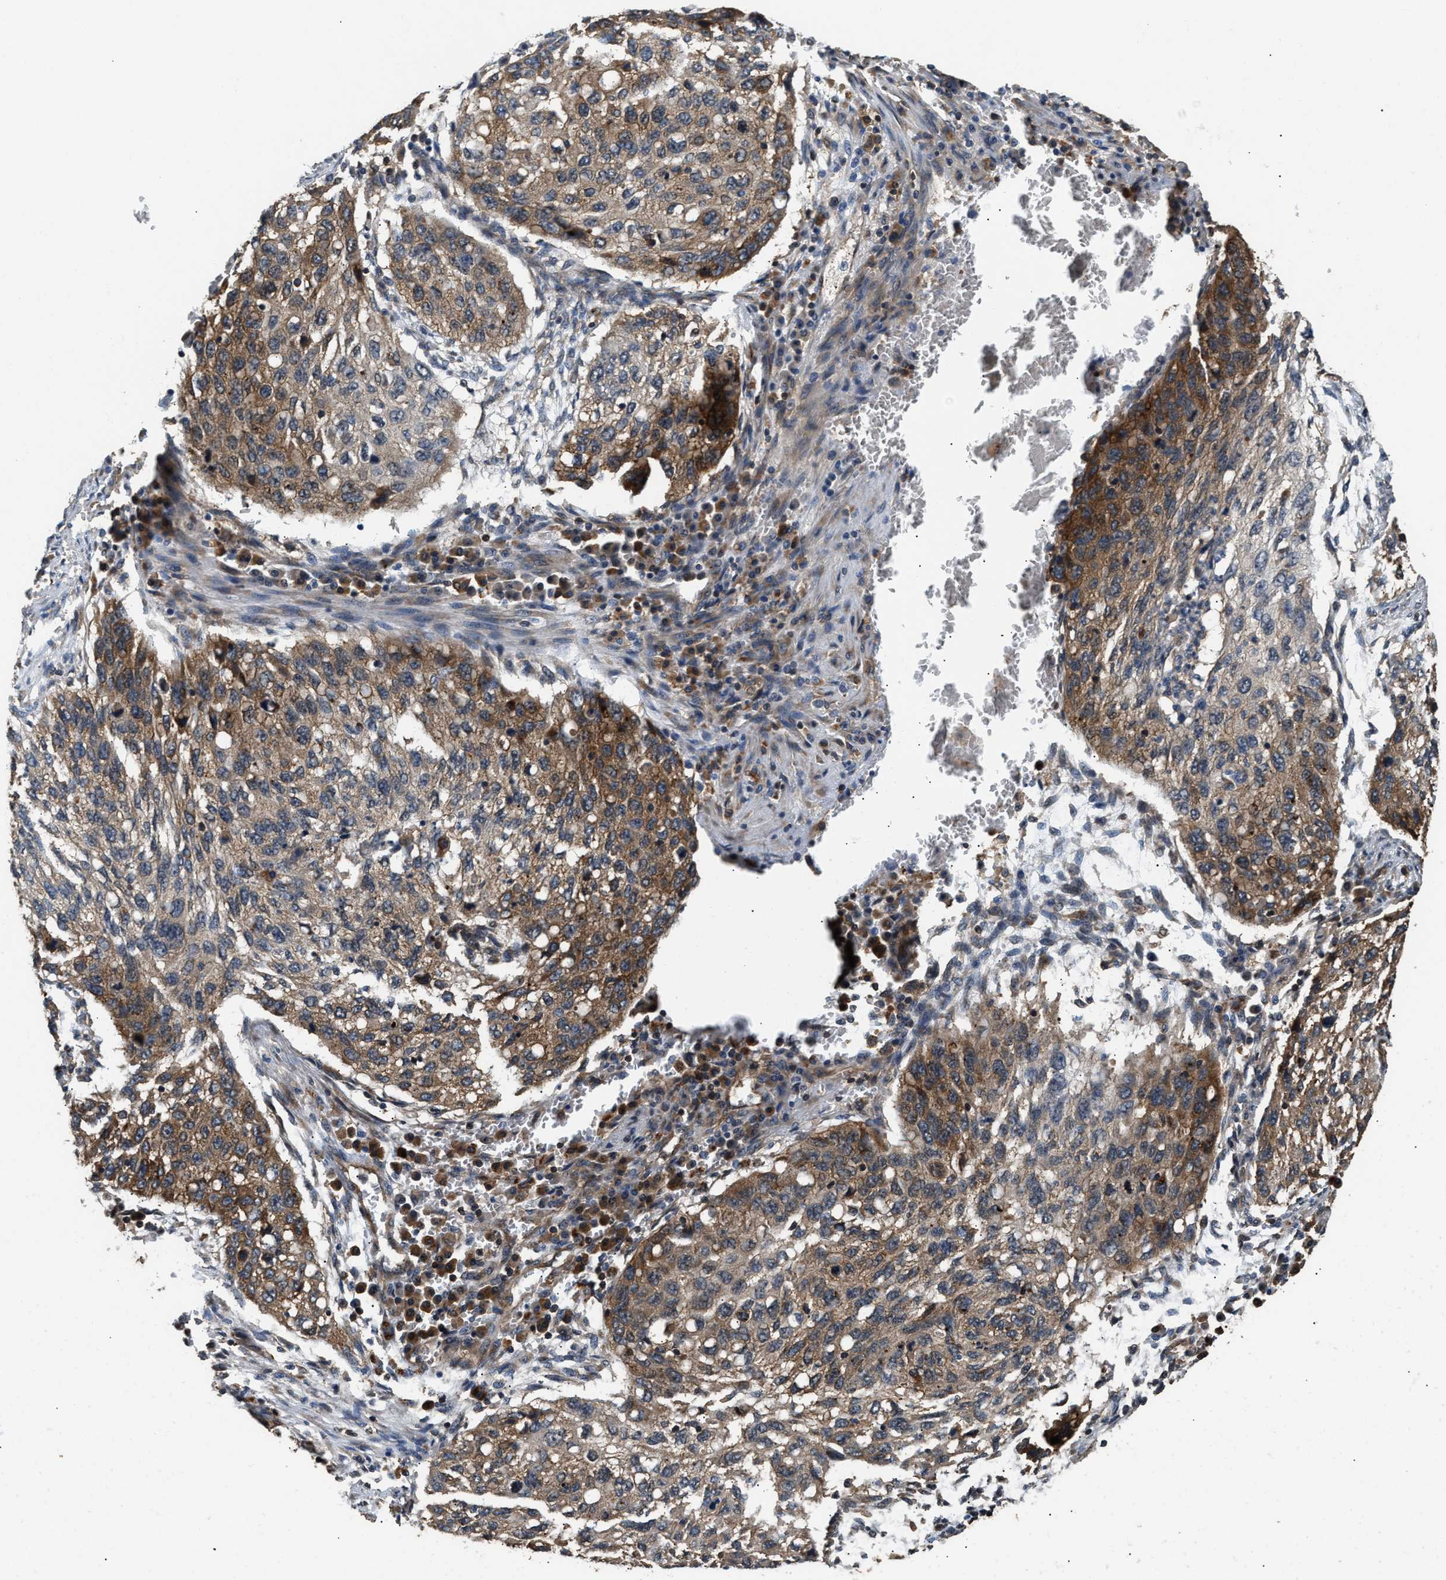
{"staining": {"intensity": "moderate", "quantity": ">75%", "location": "cytoplasmic/membranous"}, "tissue": "lung cancer", "cell_type": "Tumor cells", "image_type": "cancer", "snomed": [{"axis": "morphology", "description": "Squamous cell carcinoma, NOS"}, {"axis": "topography", "description": "Lung"}], "caption": "Tumor cells demonstrate moderate cytoplasmic/membranous staining in approximately >75% of cells in lung cancer (squamous cell carcinoma).", "gene": "DNAJC2", "patient": {"sex": "female", "age": 63}}